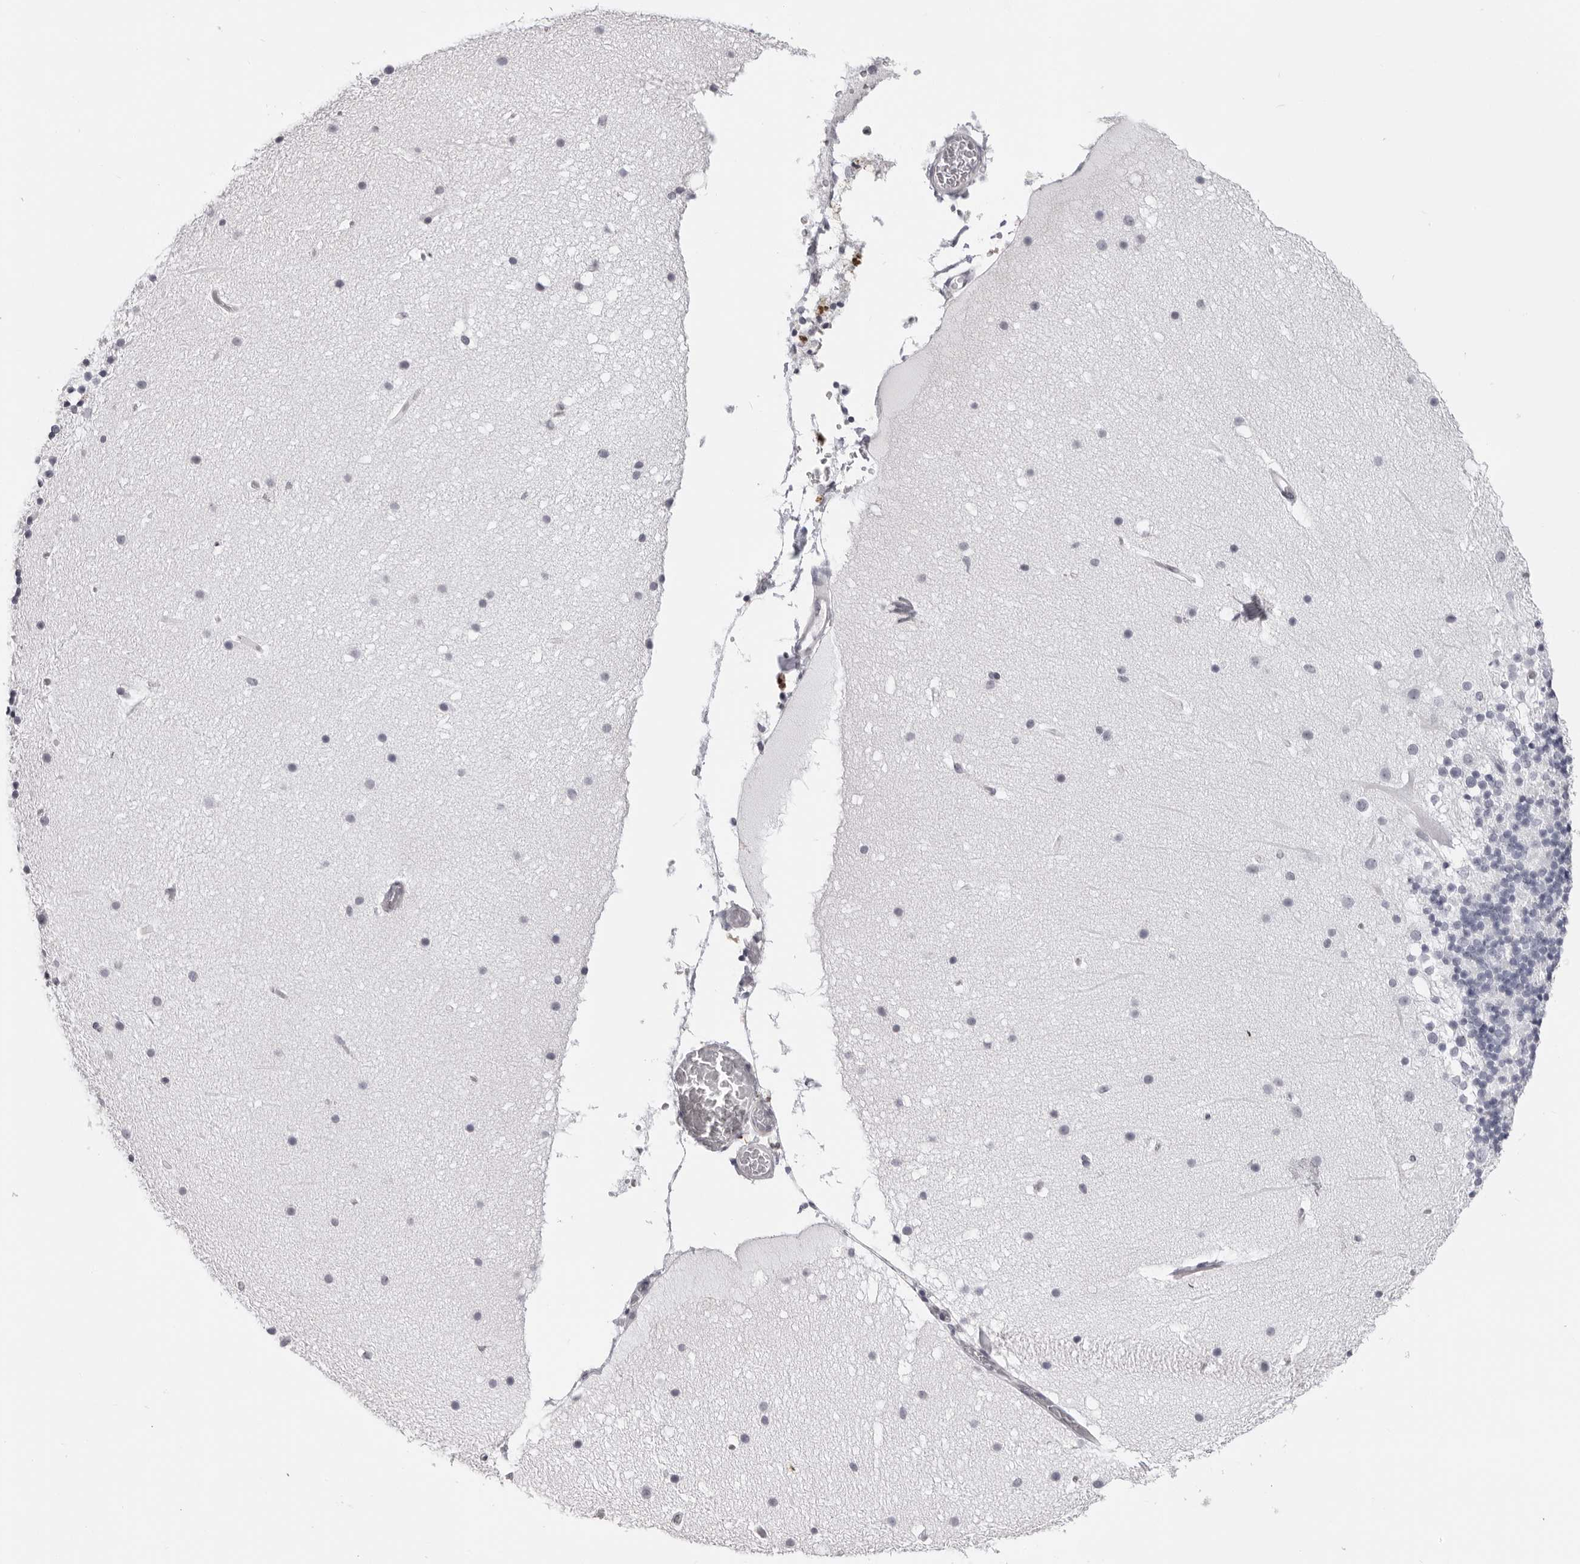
{"staining": {"intensity": "negative", "quantity": "none", "location": "none"}, "tissue": "cerebellum", "cell_type": "Cells in granular layer", "image_type": "normal", "snomed": [{"axis": "morphology", "description": "Normal tissue, NOS"}, {"axis": "topography", "description": "Cerebellum"}], "caption": "Cells in granular layer are negative for brown protein staining in normal cerebellum.", "gene": "DNALI1", "patient": {"sex": "male", "age": 57}}